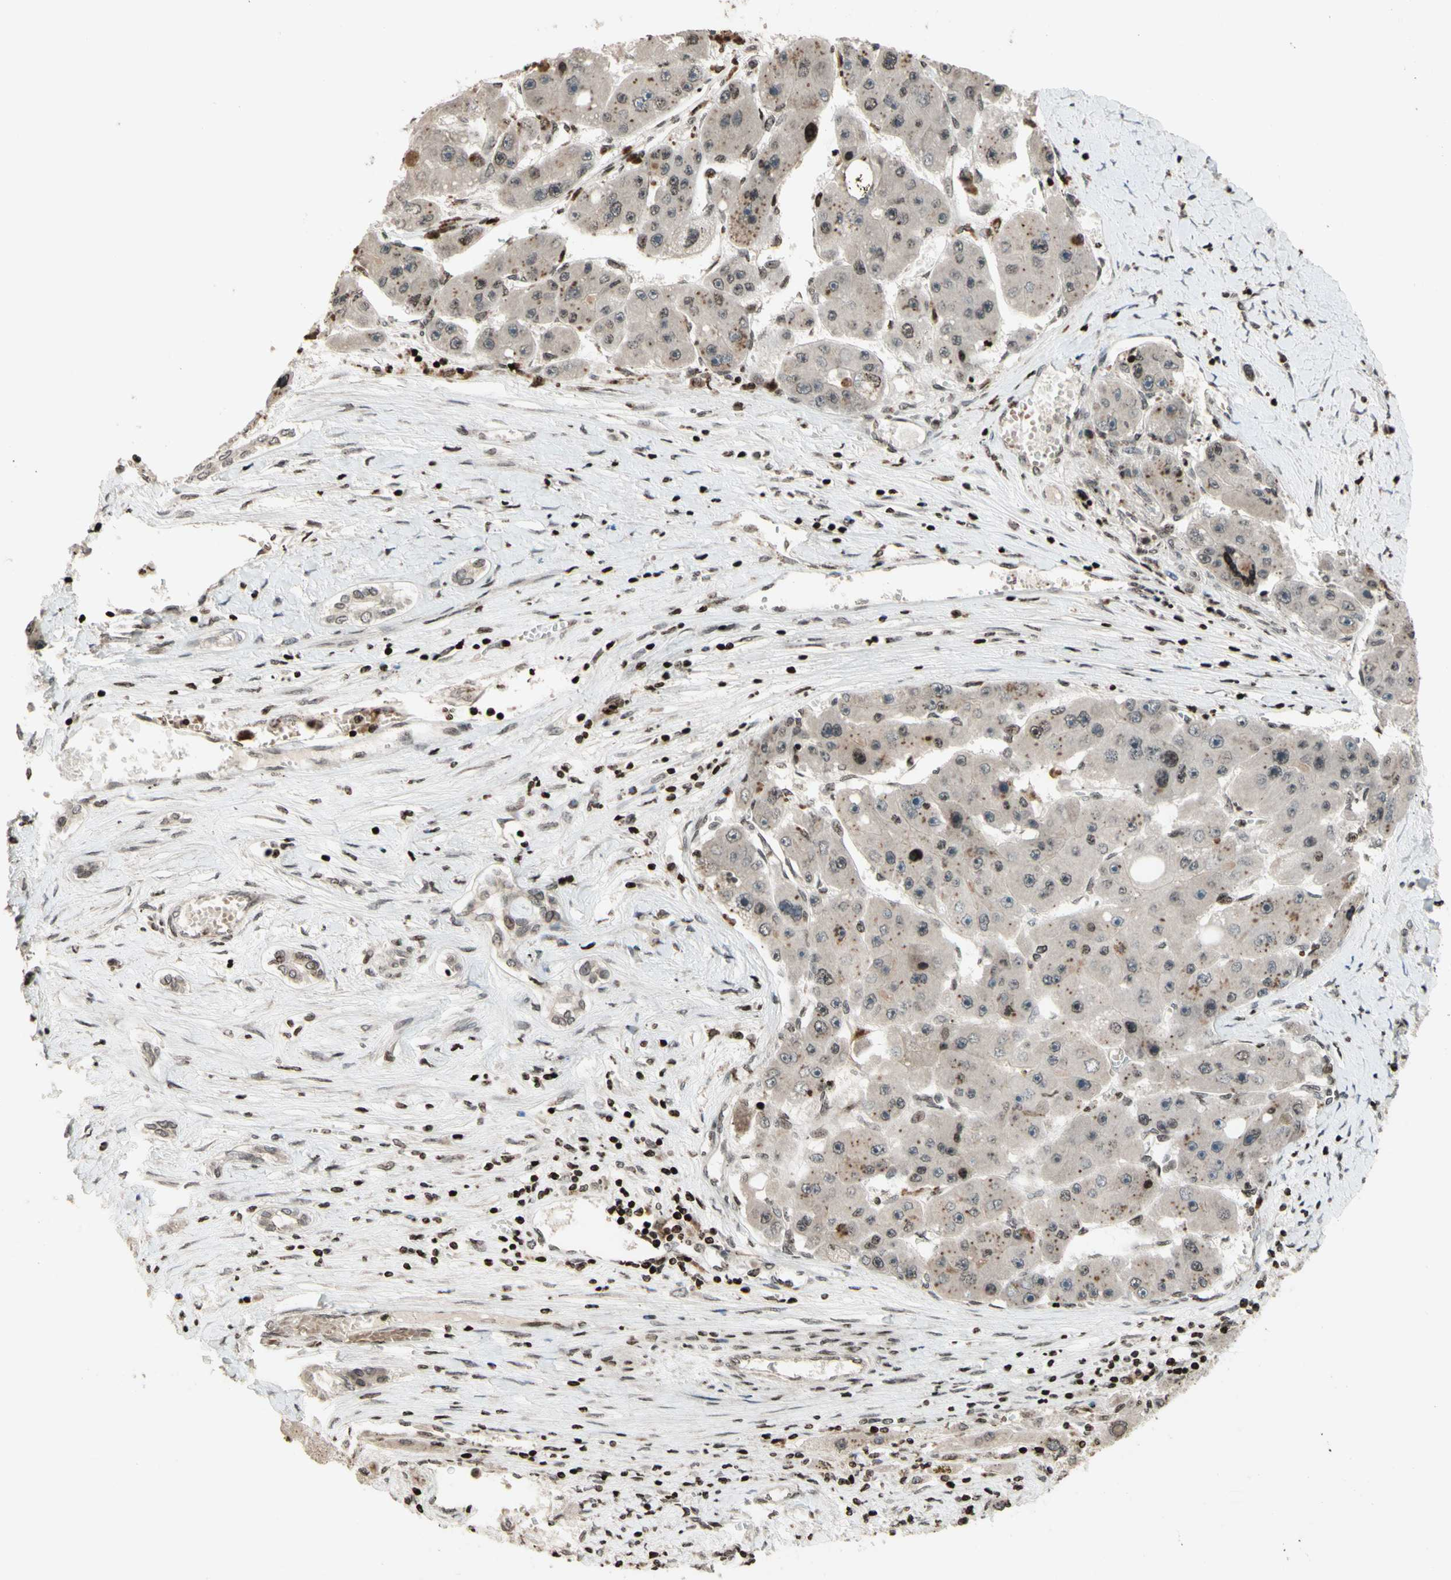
{"staining": {"intensity": "negative", "quantity": "none", "location": "none"}, "tissue": "liver cancer", "cell_type": "Tumor cells", "image_type": "cancer", "snomed": [{"axis": "morphology", "description": "Carcinoma, Hepatocellular, NOS"}, {"axis": "topography", "description": "Liver"}], "caption": "Tumor cells show no significant positivity in hepatocellular carcinoma (liver).", "gene": "POLA1", "patient": {"sex": "female", "age": 61}}